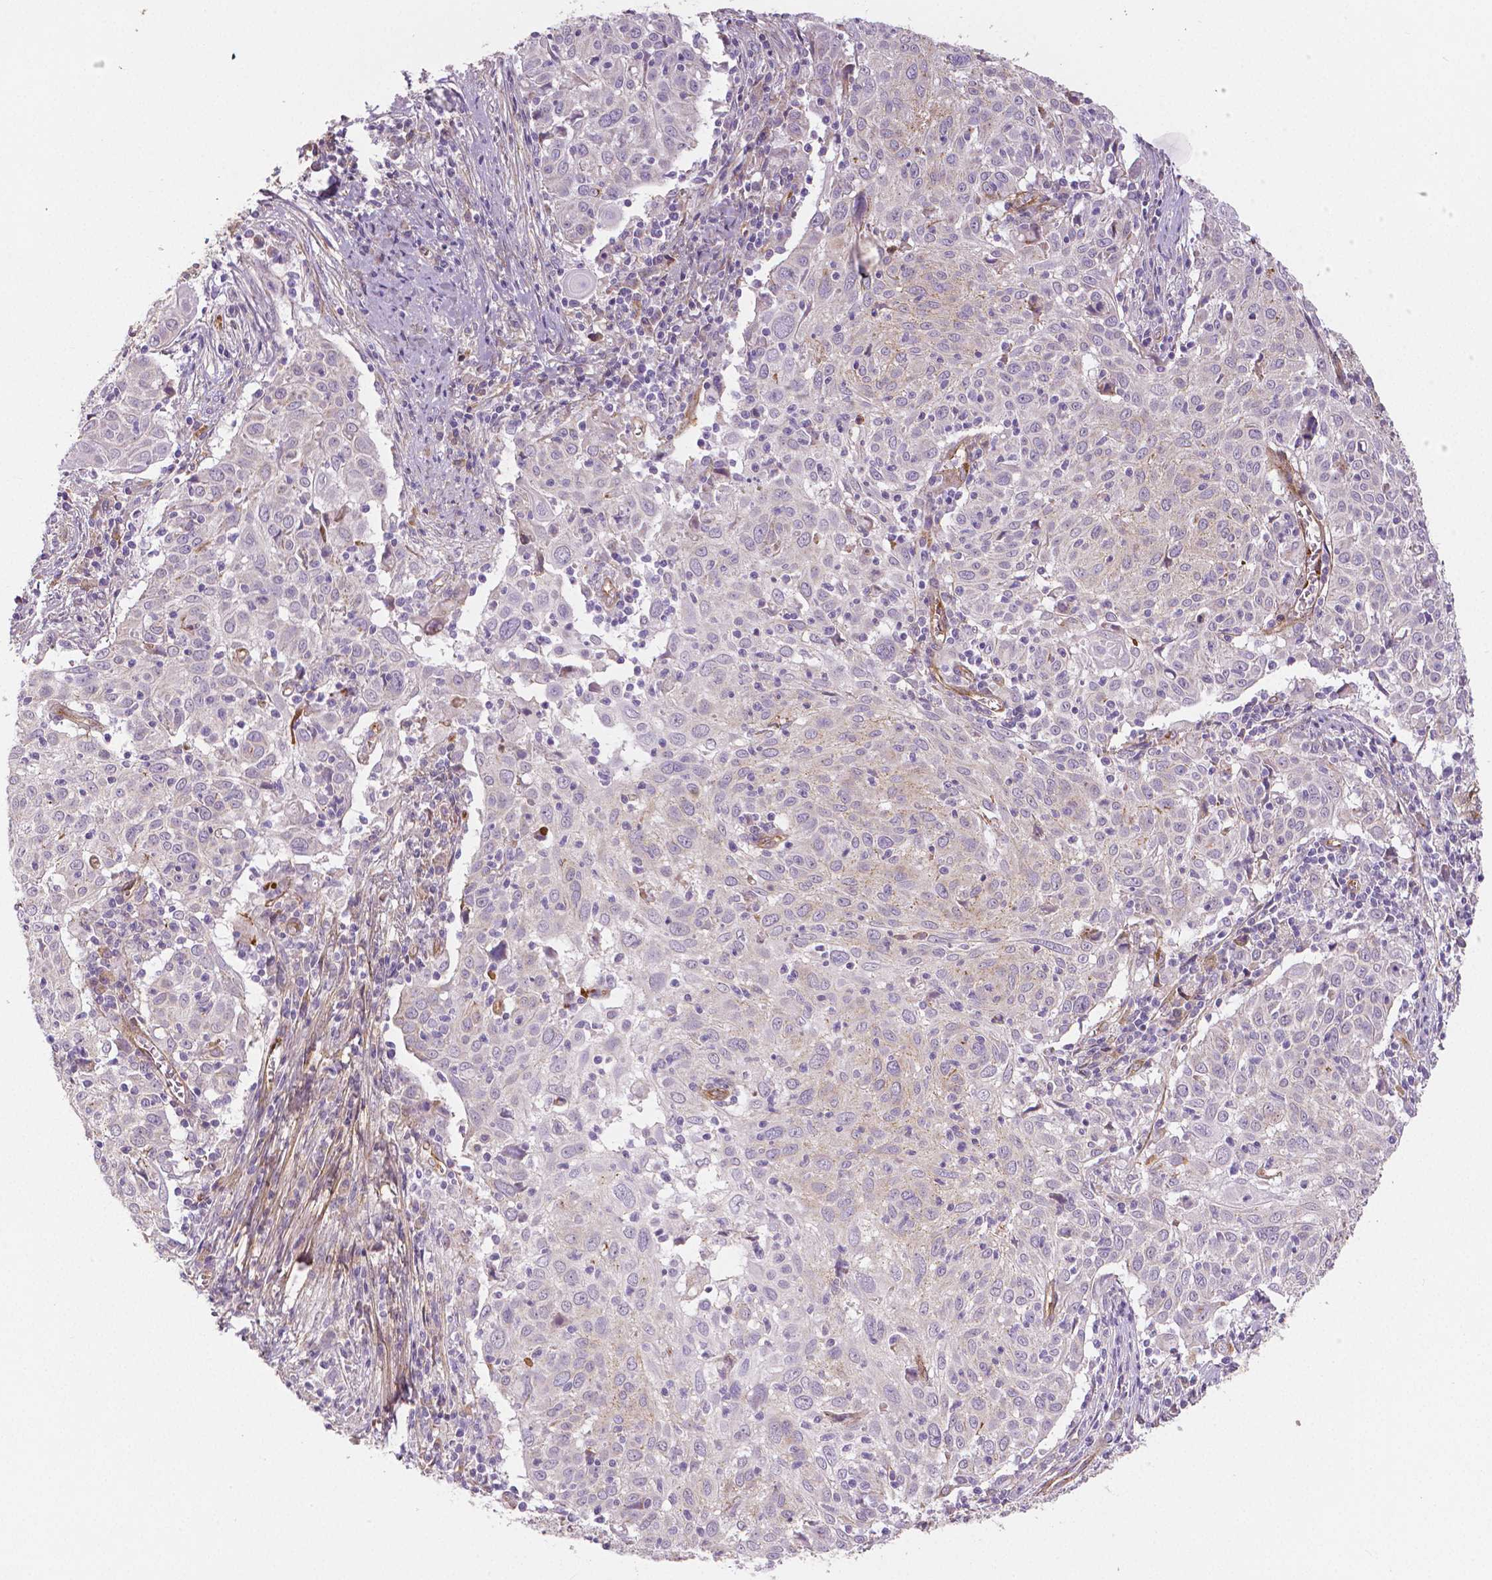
{"staining": {"intensity": "moderate", "quantity": "25%-75%", "location": "cytoplasmic/membranous"}, "tissue": "cervical cancer", "cell_type": "Tumor cells", "image_type": "cancer", "snomed": [{"axis": "morphology", "description": "Squamous cell carcinoma, NOS"}, {"axis": "topography", "description": "Cervix"}], "caption": "The histopathology image shows immunohistochemical staining of cervical squamous cell carcinoma. There is moderate cytoplasmic/membranous expression is seen in about 25%-75% of tumor cells. The staining was performed using DAB (3,3'-diaminobenzidine), with brown indicating positive protein expression. Nuclei are stained blue with hematoxylin.", "gene": "FLT1", "patient": {"sex": "female", "age": 39}}